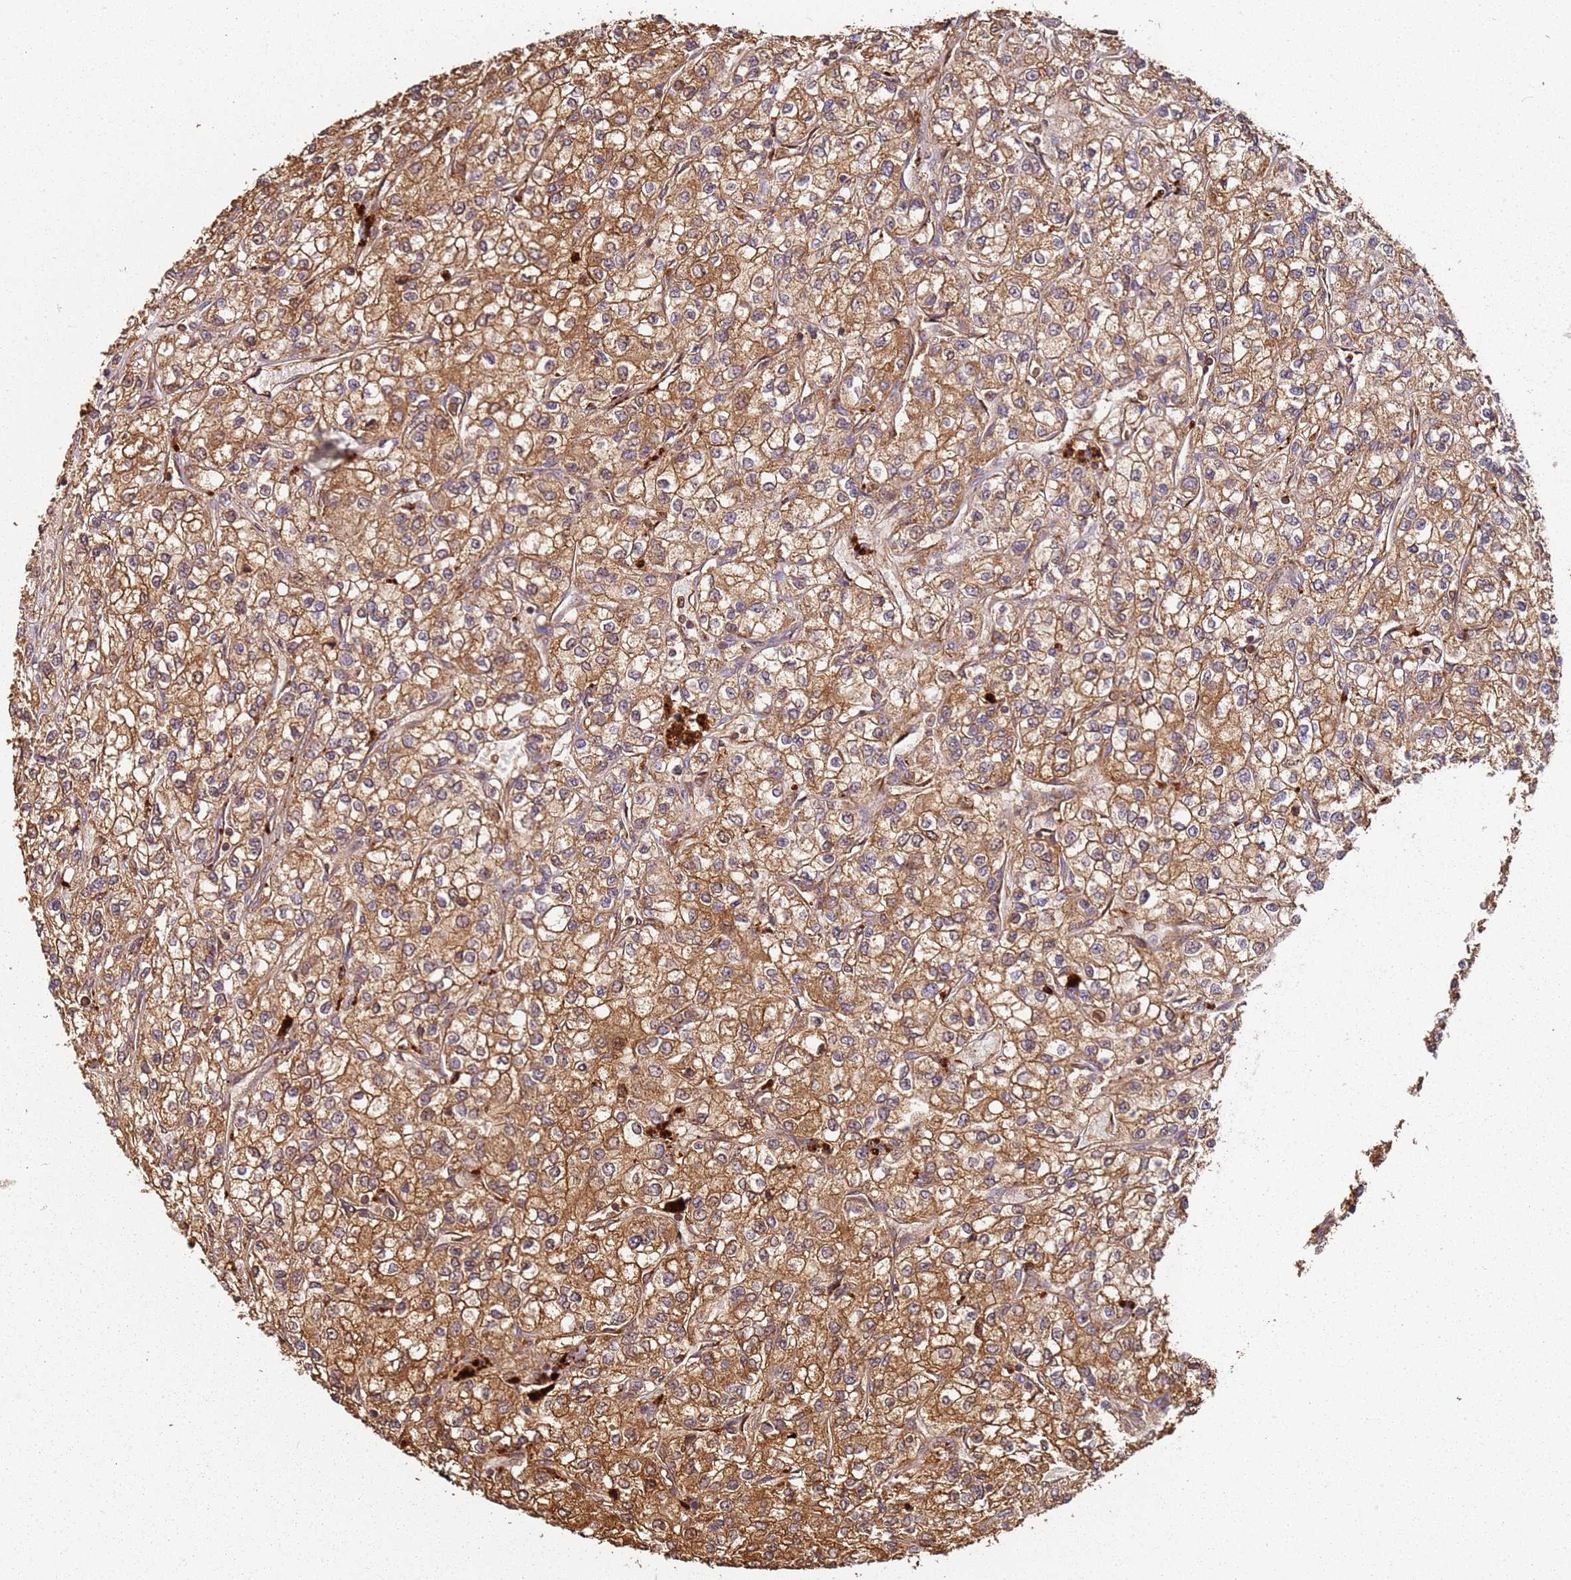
{"staining": {"intensity": "moderate", "quantity": ">75%", "location": "cytoplasmic/membranous"}, "tissue": "renal cancer", "cell_type": "Tumor cells", "image_type": "cancer", "snomed": [{"axis": "morphology", "description": "Adenocarcinoma, NOS"}, {"axis": "topography", "description": "Kidney"}], "caption": "This micrograph exhibits renal adenocarcinoma stained with immunohistochemistry to label a protein in brown. The cytoplasmic/membranous of tumor cells show moderate positivity for the protein. Nuclei are counter-stained blue.", "gene": "SCGB2B2", "patient": {"sex": "male", "age": 80}}